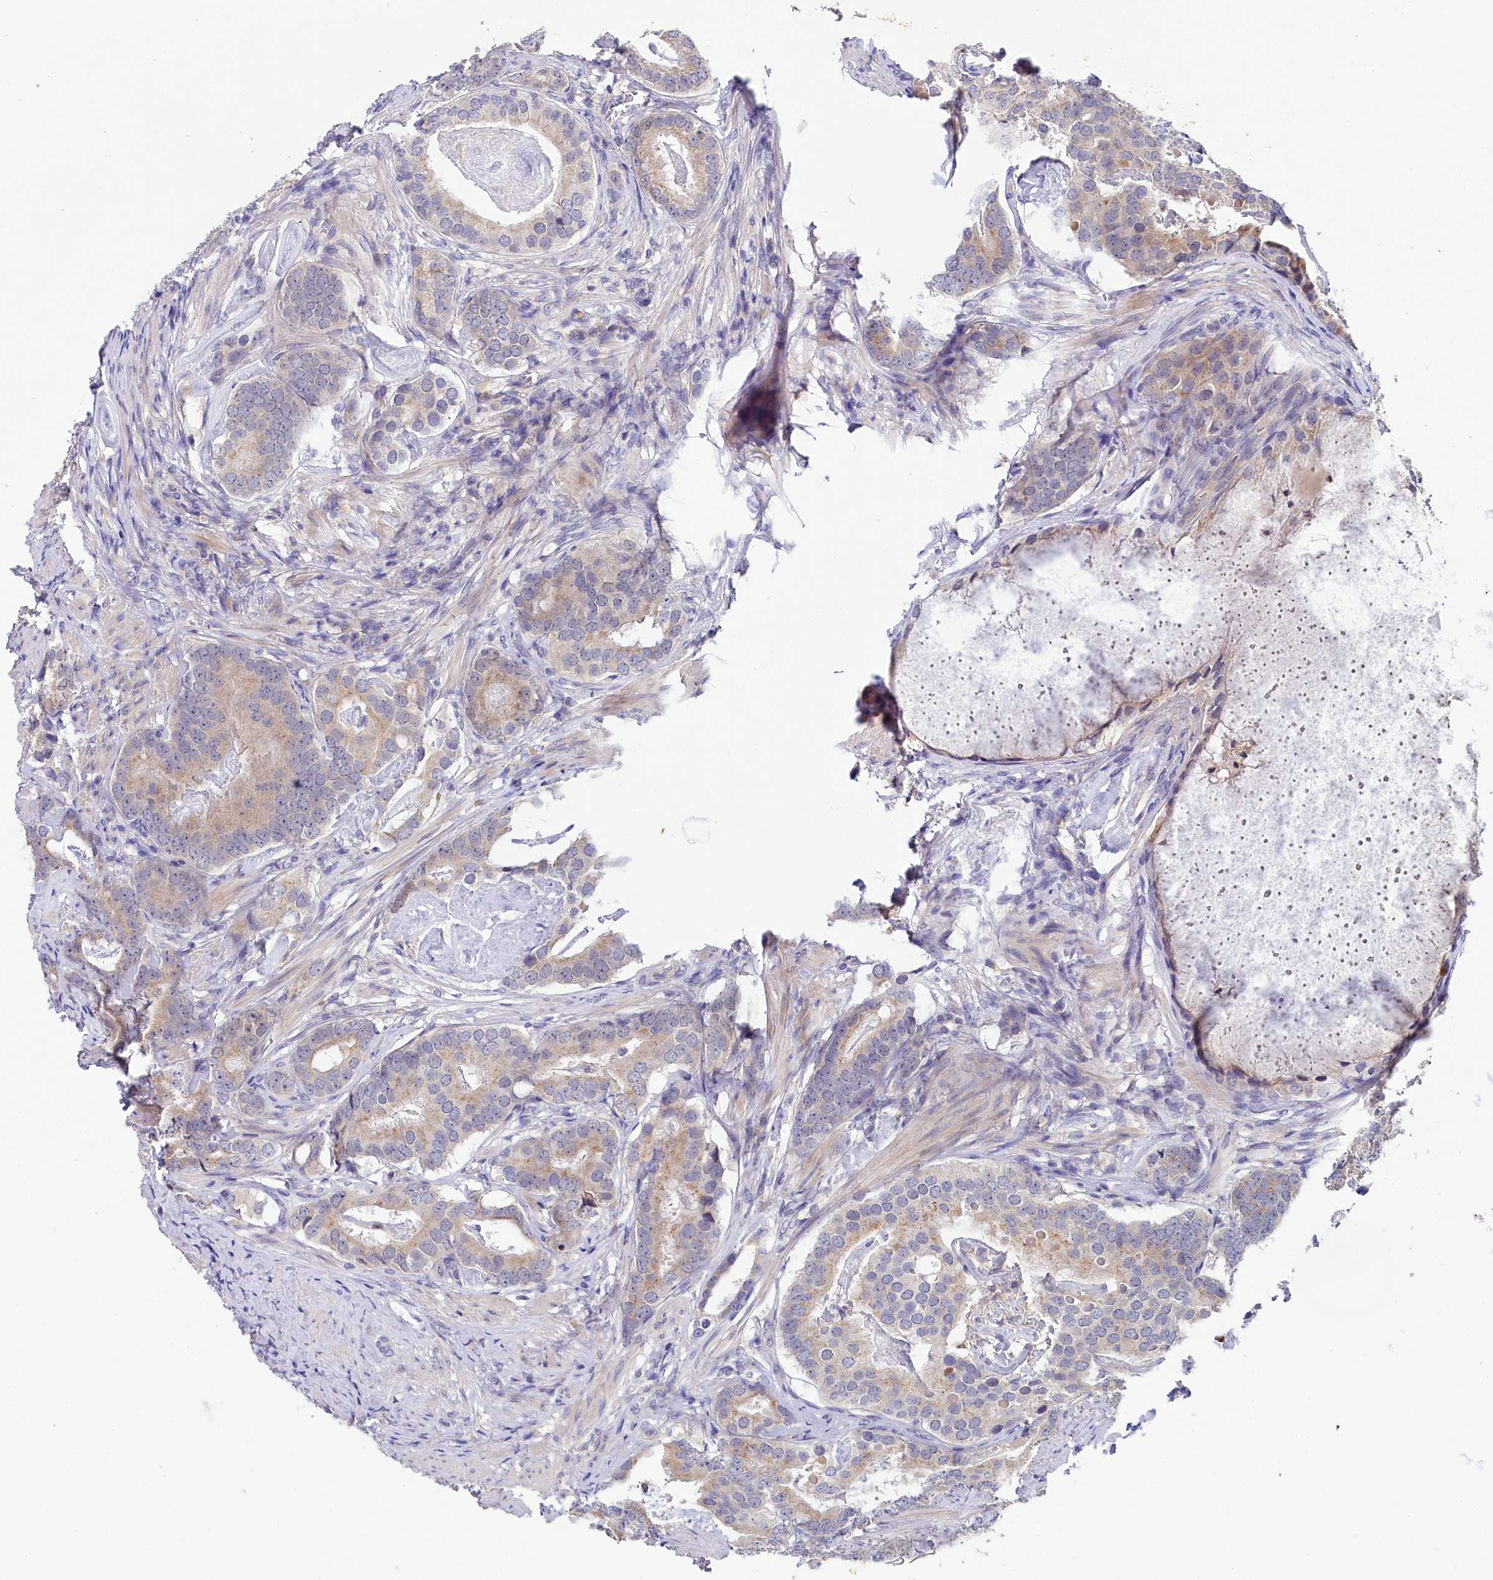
{"staining": {"intensity": "weak", "quantity": "<25%", "location": "cytoplasmic/membranous"}, "tissue": "prostate cancer", "cell_type": "Tumor cells", "image_type": "cancer", "snomed": [{"axis": "morphology", "description": "Adenocarcinoma, Low grade"}, {"axis": "topography", "description": "Prostate"}], "caption": "Immunohistochemistry image of human low-grade adenocarcinoma (prostate) stained for a protein (brown), which displays no expression in tumor cells.", "gene": "SPINK9", "patient": {"sex": "male", "age": 71}}